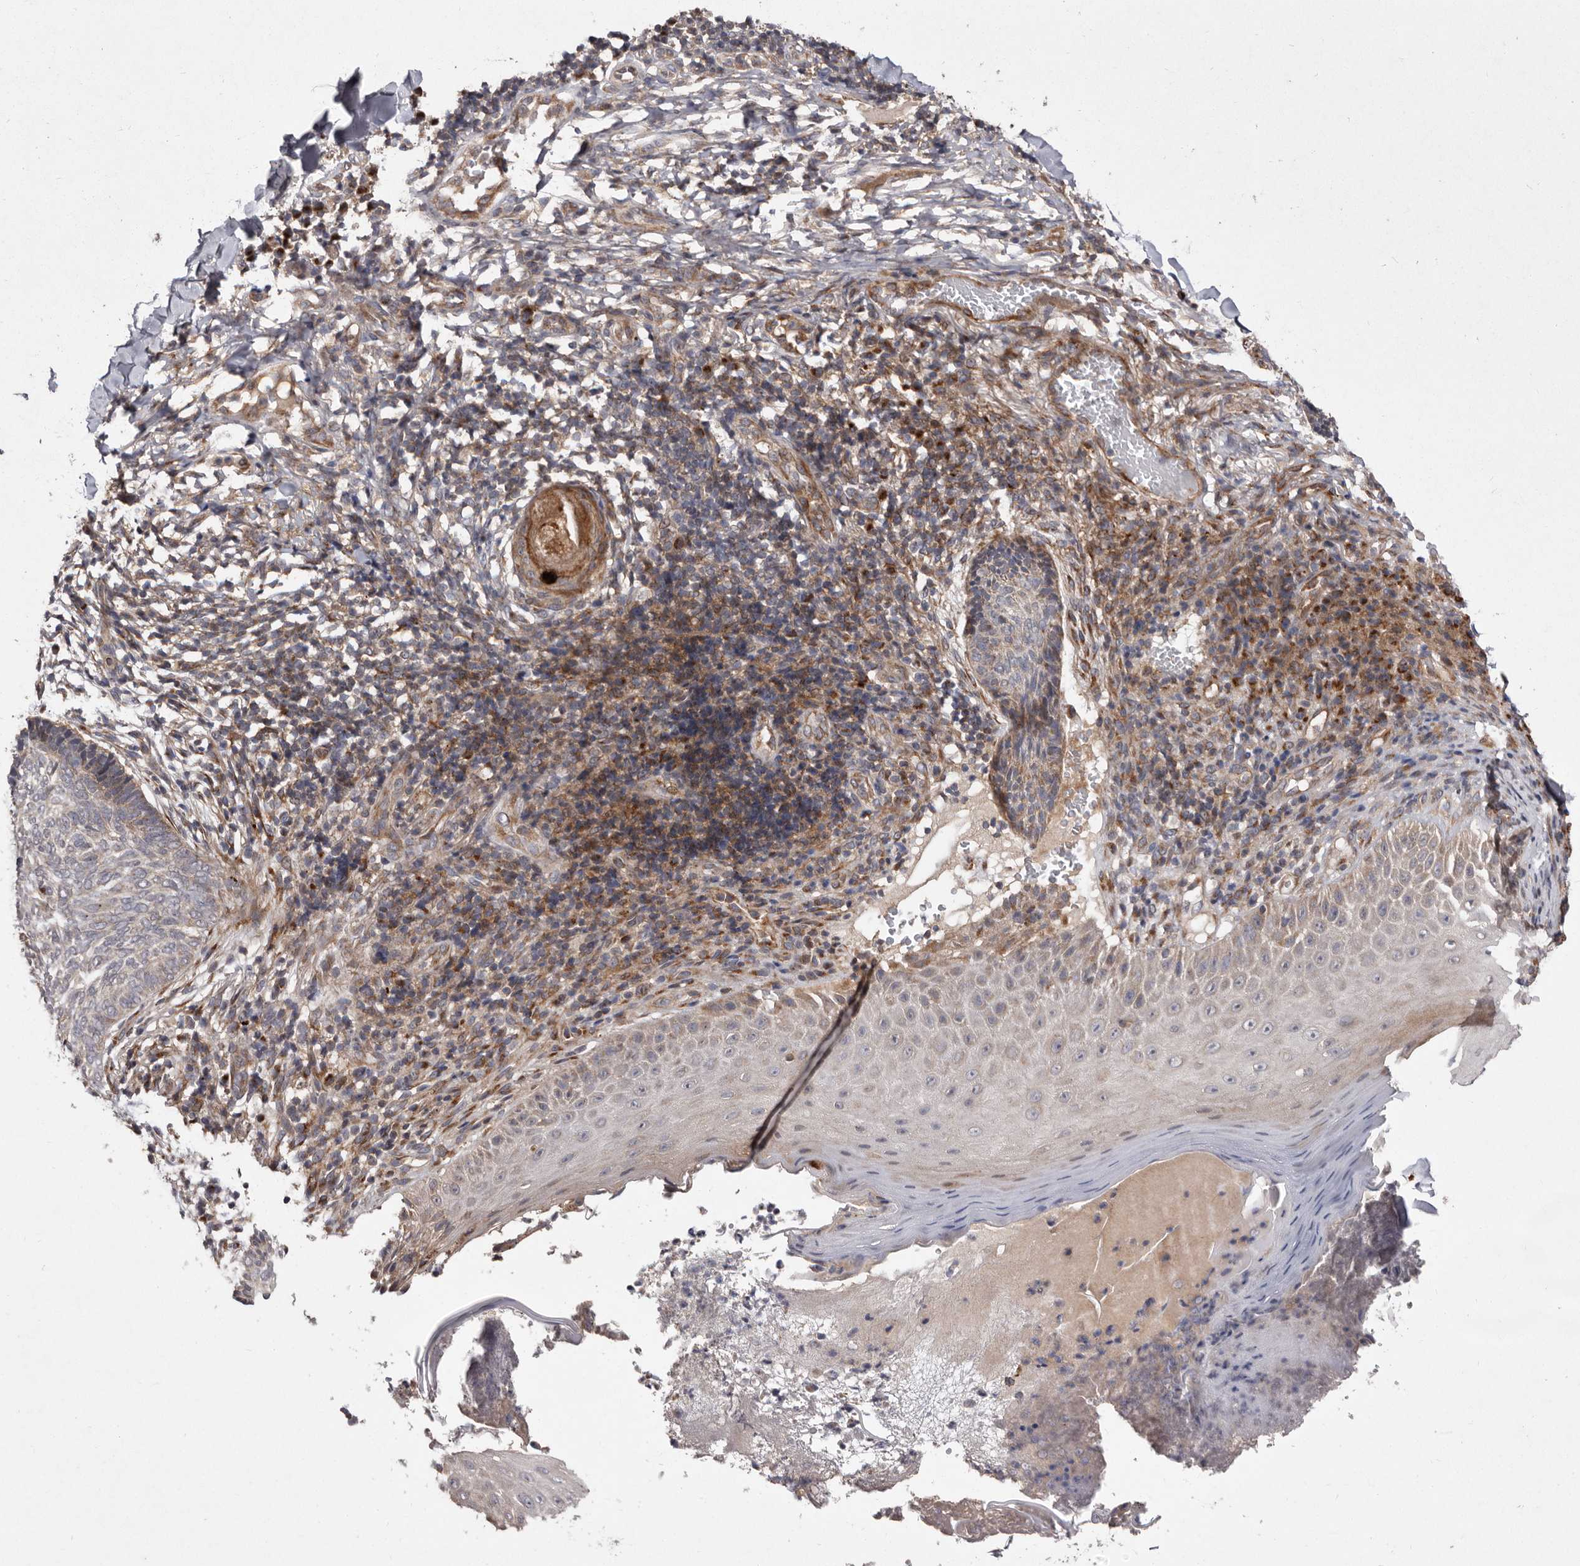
{"staining": {"intensity": "weak", "quantity": "<25%", "location": "cytoplasmic/membranous"}, "tissue": "skin cancer", "cell_type": "Tumor cells", "image_type": "cancer", "snomed": [{"axis": "morphology", "description": "Normal tissue, NOS"}, {"axis": "morphology", "description": "Basal cell carcinoma"}, {"axis": "topography", "description": "Skin"}], "caption": "Skin cancer stained for a protein using immunohistochemistry exhibits no staining tumor cells.", "gene": "FLAD1", "patient": {"sex": "male", "age": 50}}